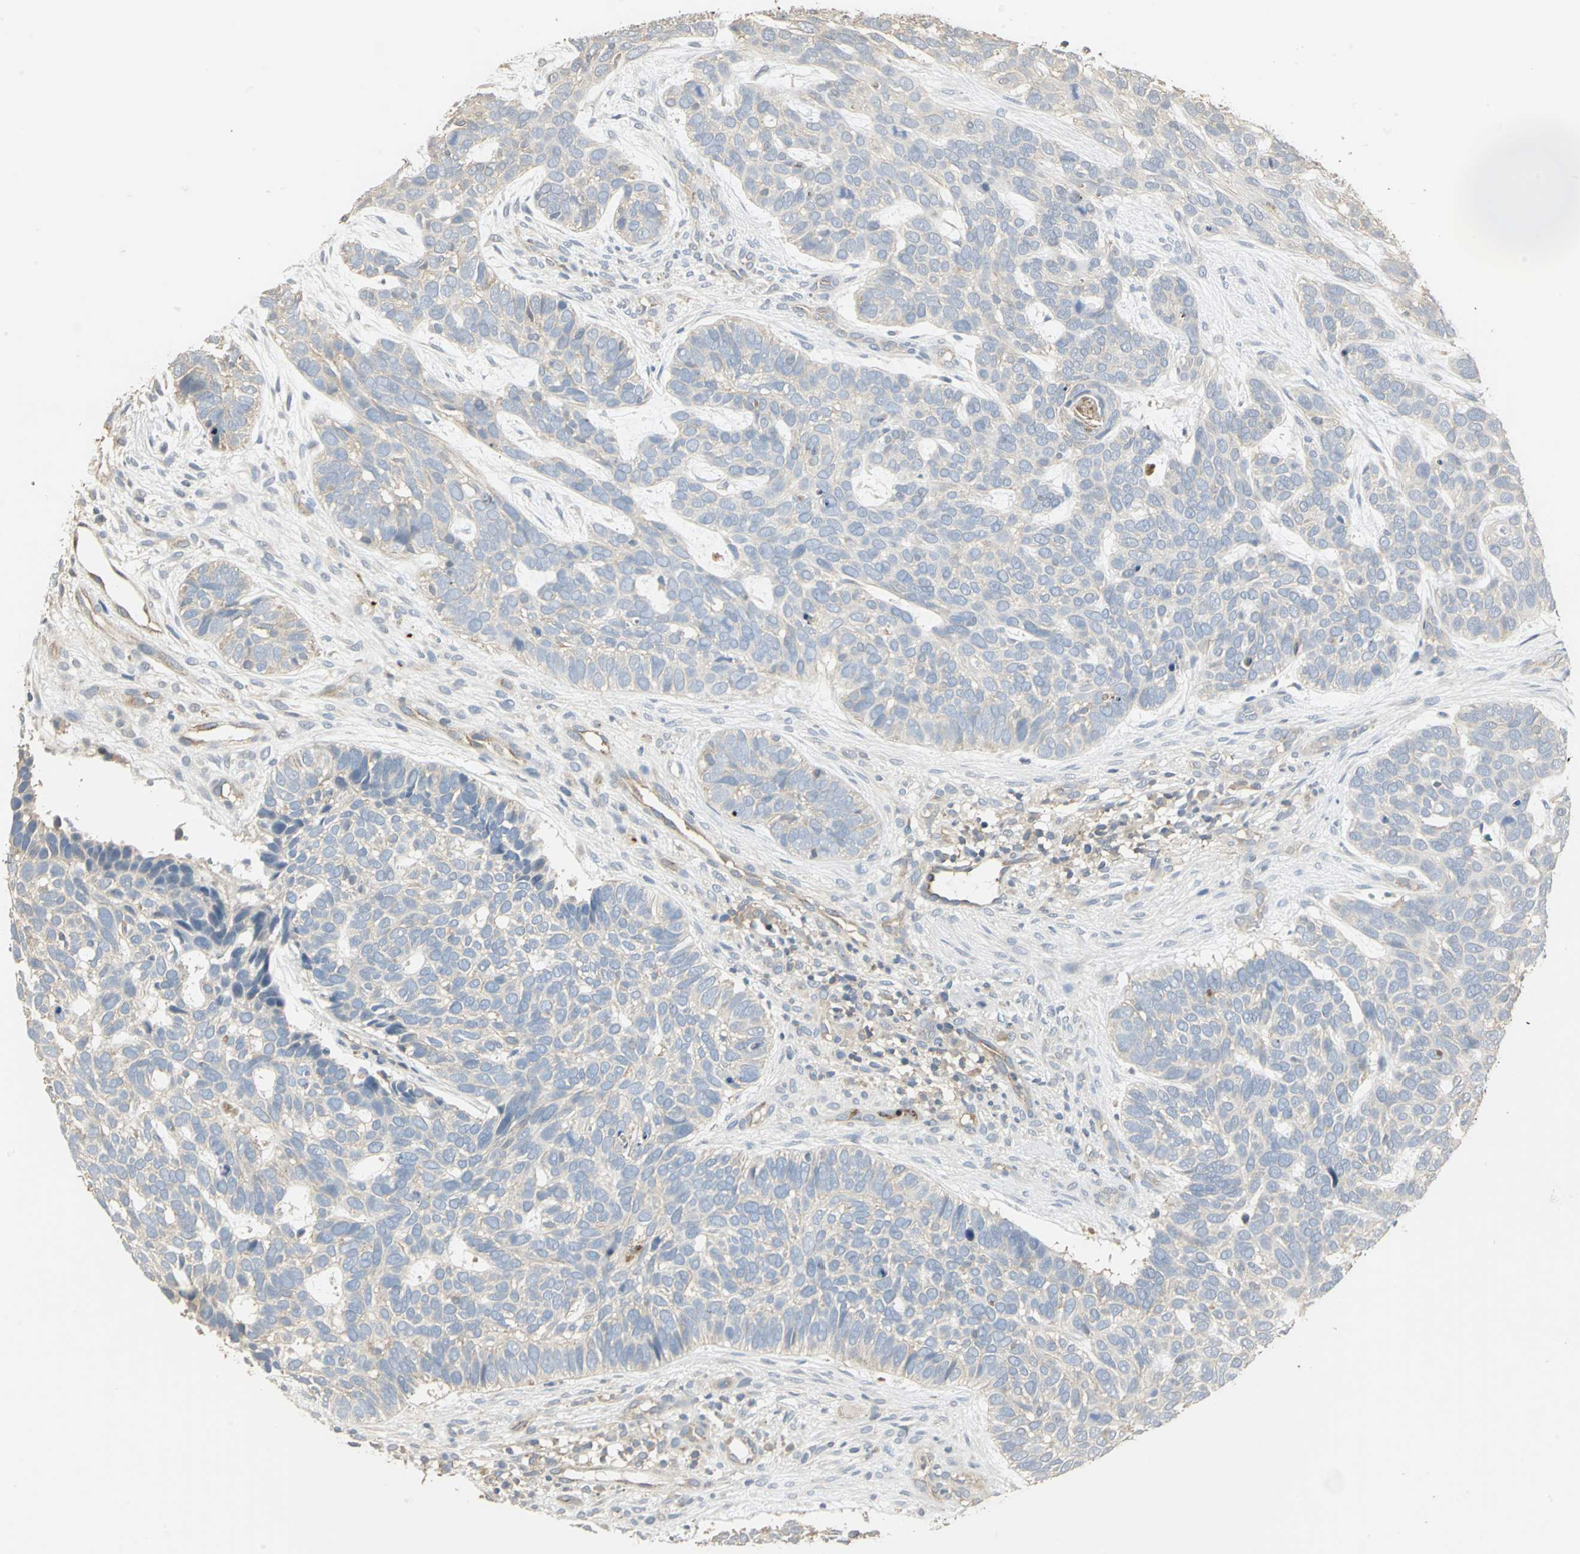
{"staining": {"intensity": "weak", "quantity": "25%-75%", "location": "cytoplasmic/membranous"}, "tissue": "skin cancer", "cell_type": "Tumor cells", "image_type": "cancer", "snomed": [{"axis": "morphology", "description": "Basal cell carcinoma"}, {"axis": "topography", "description": "Skin"}], "caption": "DAB (3,3'-diaminobenzidine) immunohistochemical staining of human skin cancer exhibits weak cytoplasmic/membranous protein staining in about 25%-75% of tumor cells. The staining is performed using DAB brown chromogen to label protein expression. The nuclei are counter-stained blue using hematoxylin.", "gene": "RAPGEF1", "patient": {"sex": "male", "age": 87}}